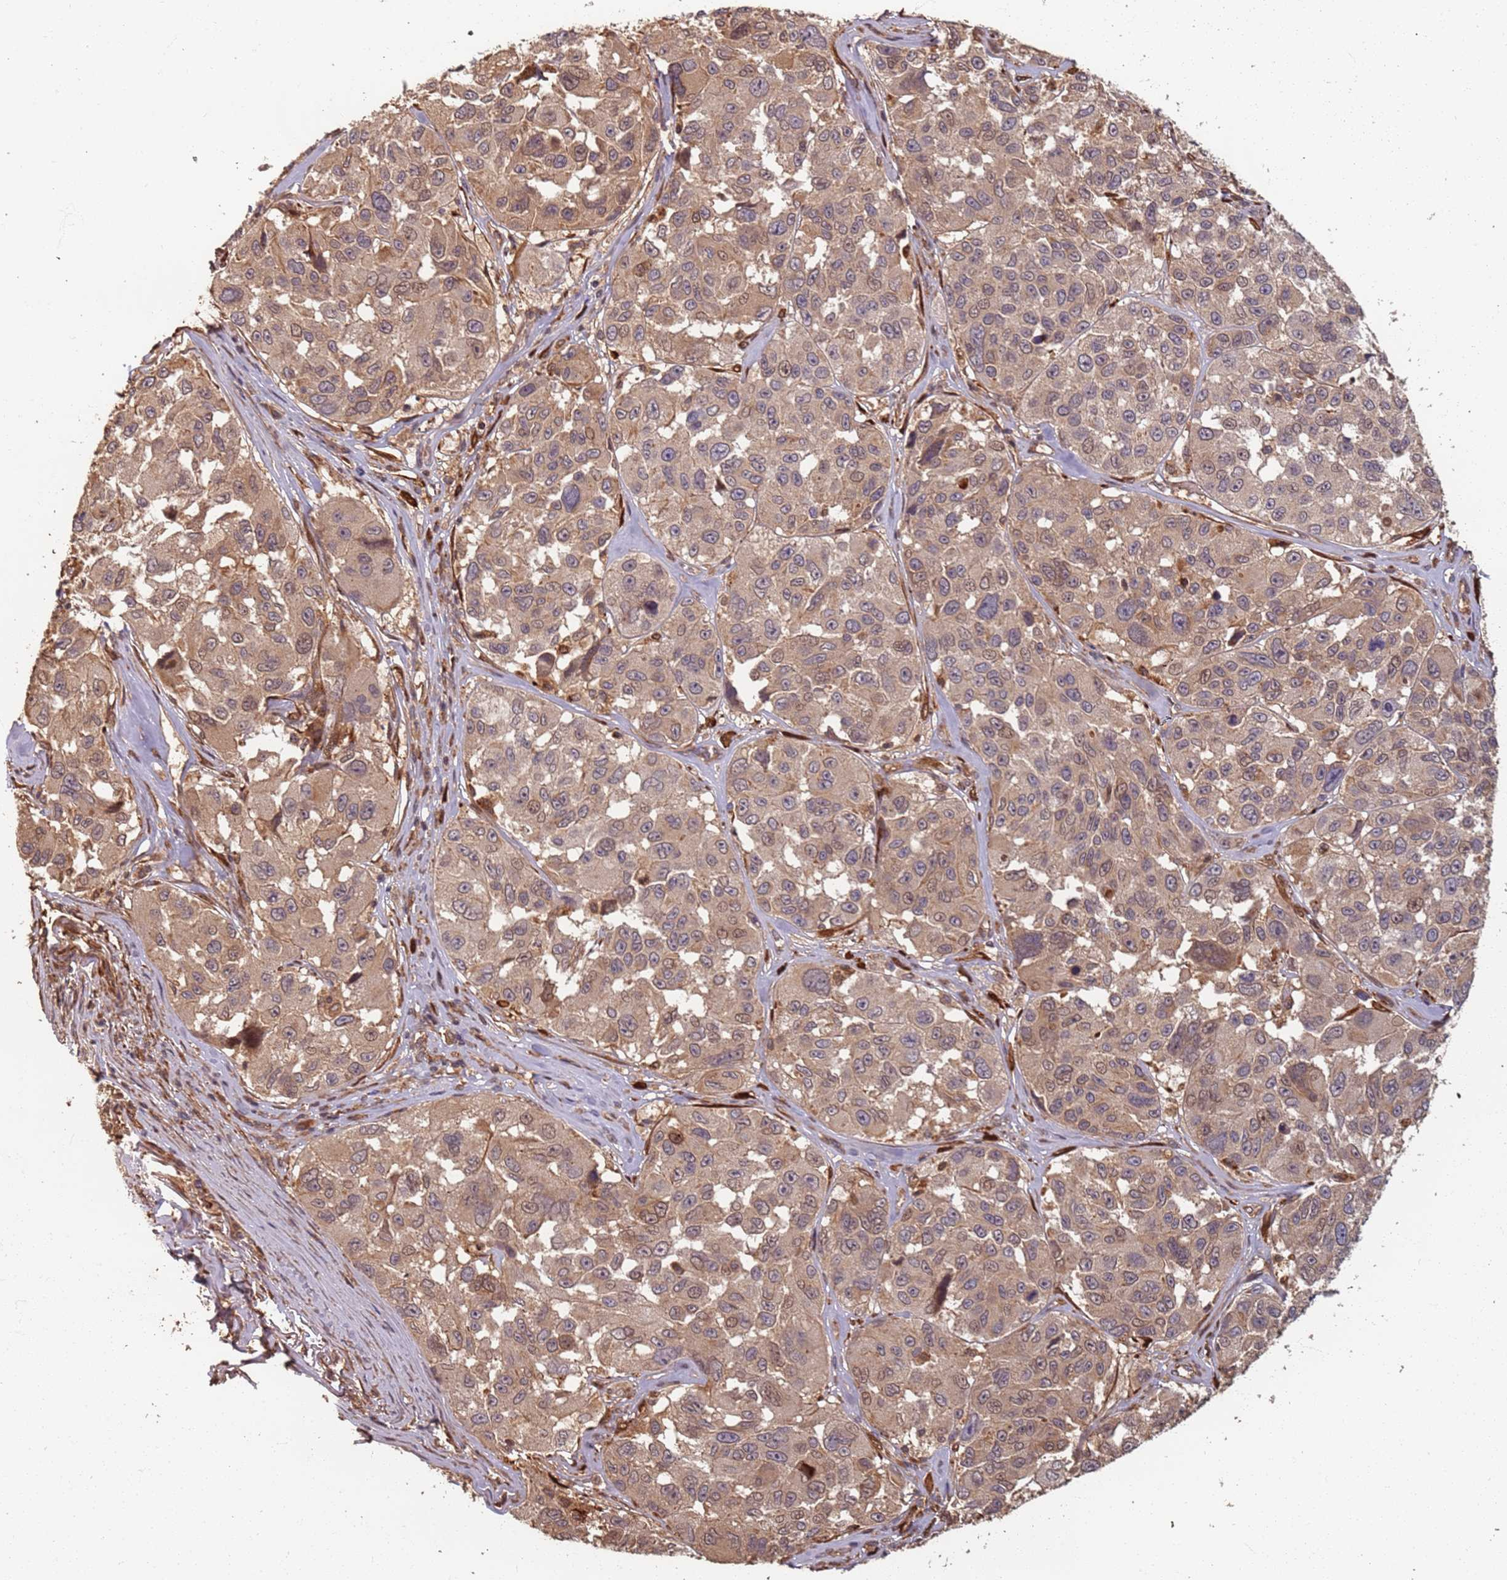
{"staining": {"intensity": "weak", "quantity": ">75%", "location": "cytoplasmic/membranous,nuclear"}, "tissue": "melanoma", "cell_type": "Tumor cells", "image_type": "cancer", "snomed": [{"axis": "morphology", "description": "Malignant melanoma, NOS"}, {"axis": "topography", "description": "Skin"}], "caption": "High-power microscopy captured an IHC micrograph of malignant melanoma, revealing weak cytoplasmic/membranous and nuclear staining in approximately >75% of tumor cells. (DAB (3,3'-diaminobenzidine) IHC, brown staining for protein, blue staining for nuclei).", "gene": "SDCCAG8", "patient": {"sex": "female", "age": 66}}